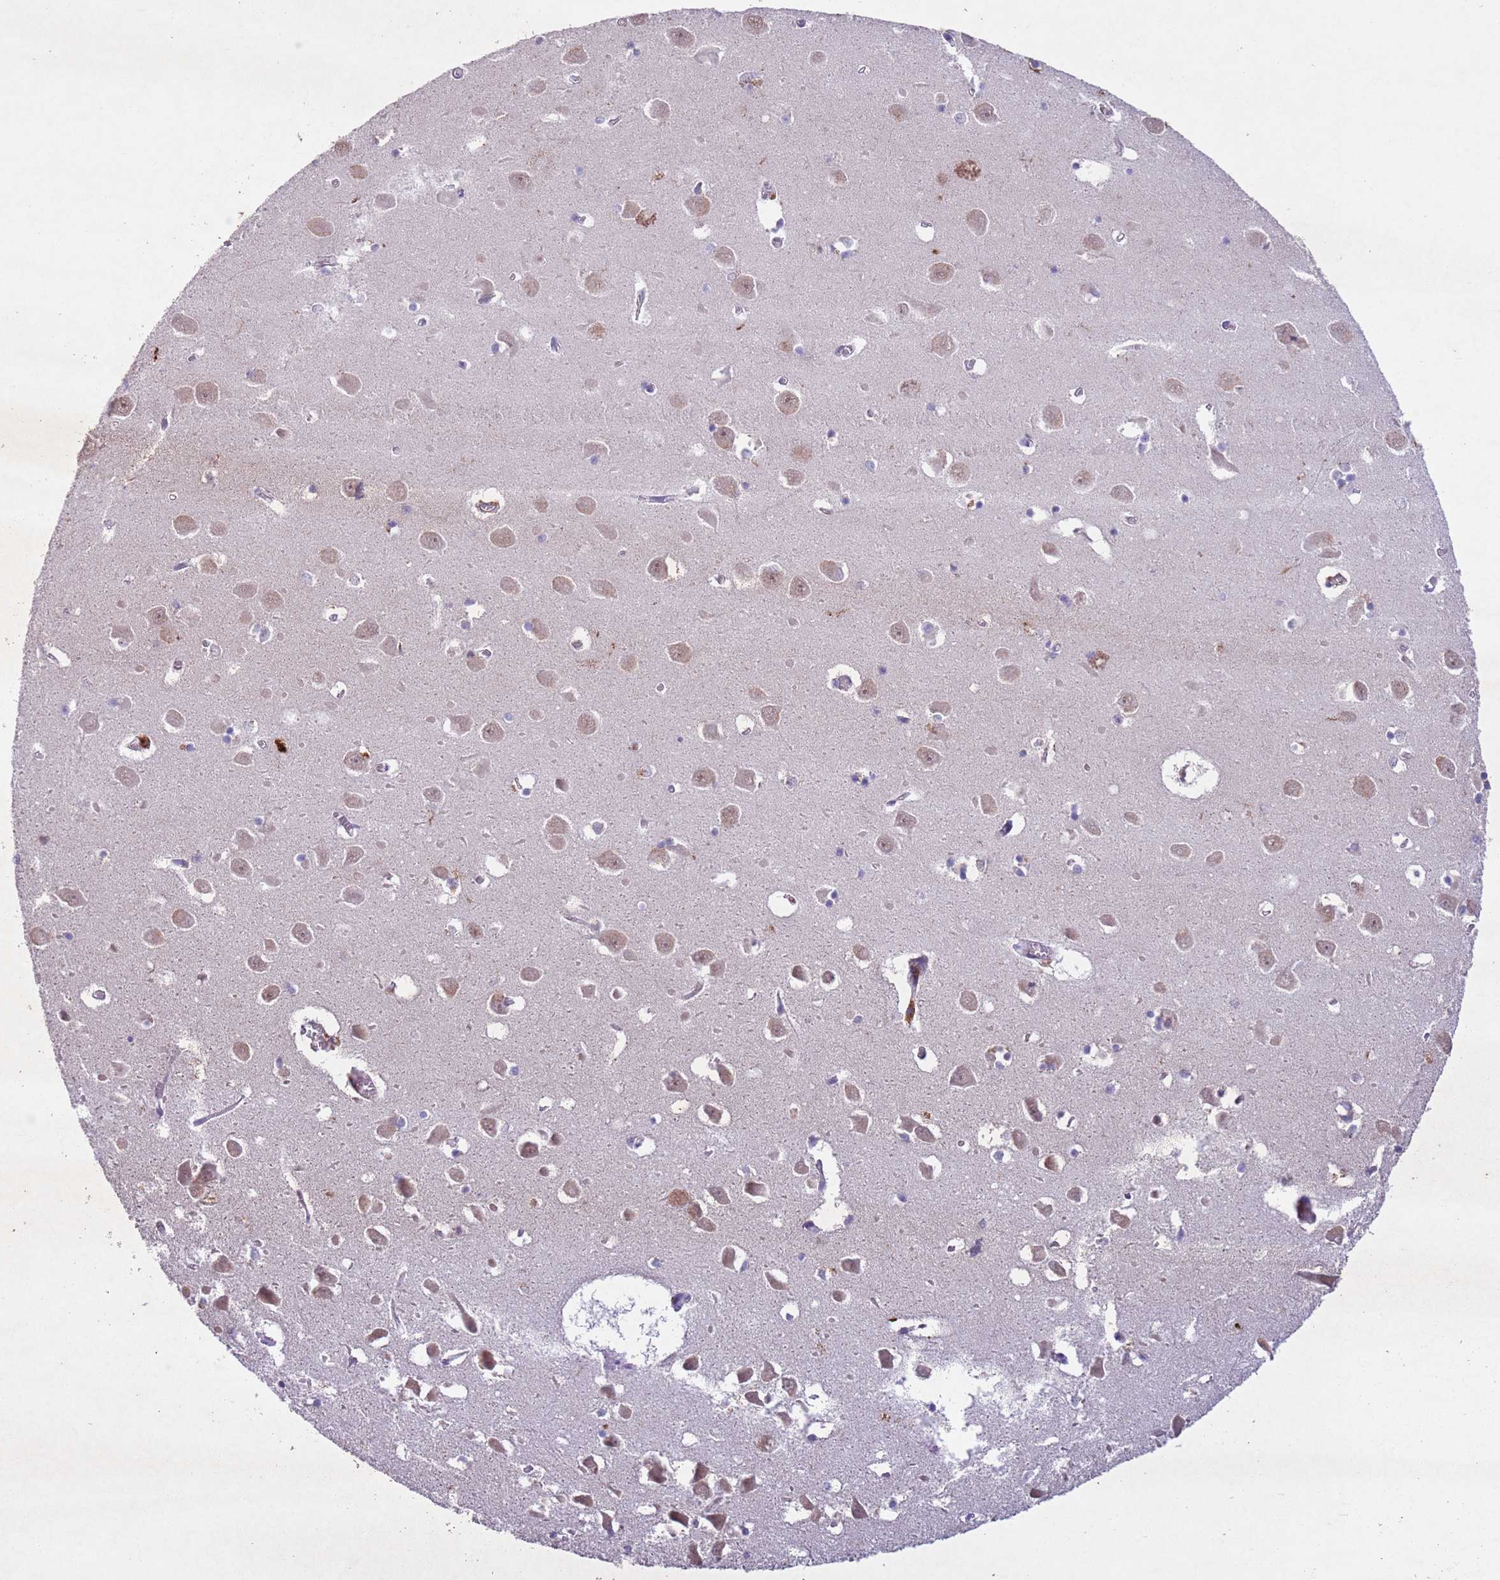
{"staining": {"intensity": "negative", "quantity": "none", "location": "none"}, "tissue": "hippocampus", "cell_type": "Glial cells", "image_type": "normal", "snomed": [{"axis": "morphology", "description": "Normal tissue, NOS"}, {"axis": "topography", "description": "Hippocampus"}], "caption": "The histopathology image demonstrates no staining of glial cells in normal hippocampus.", "gene": "CCNI", "patient": {"sex": "male", "age": 70}}